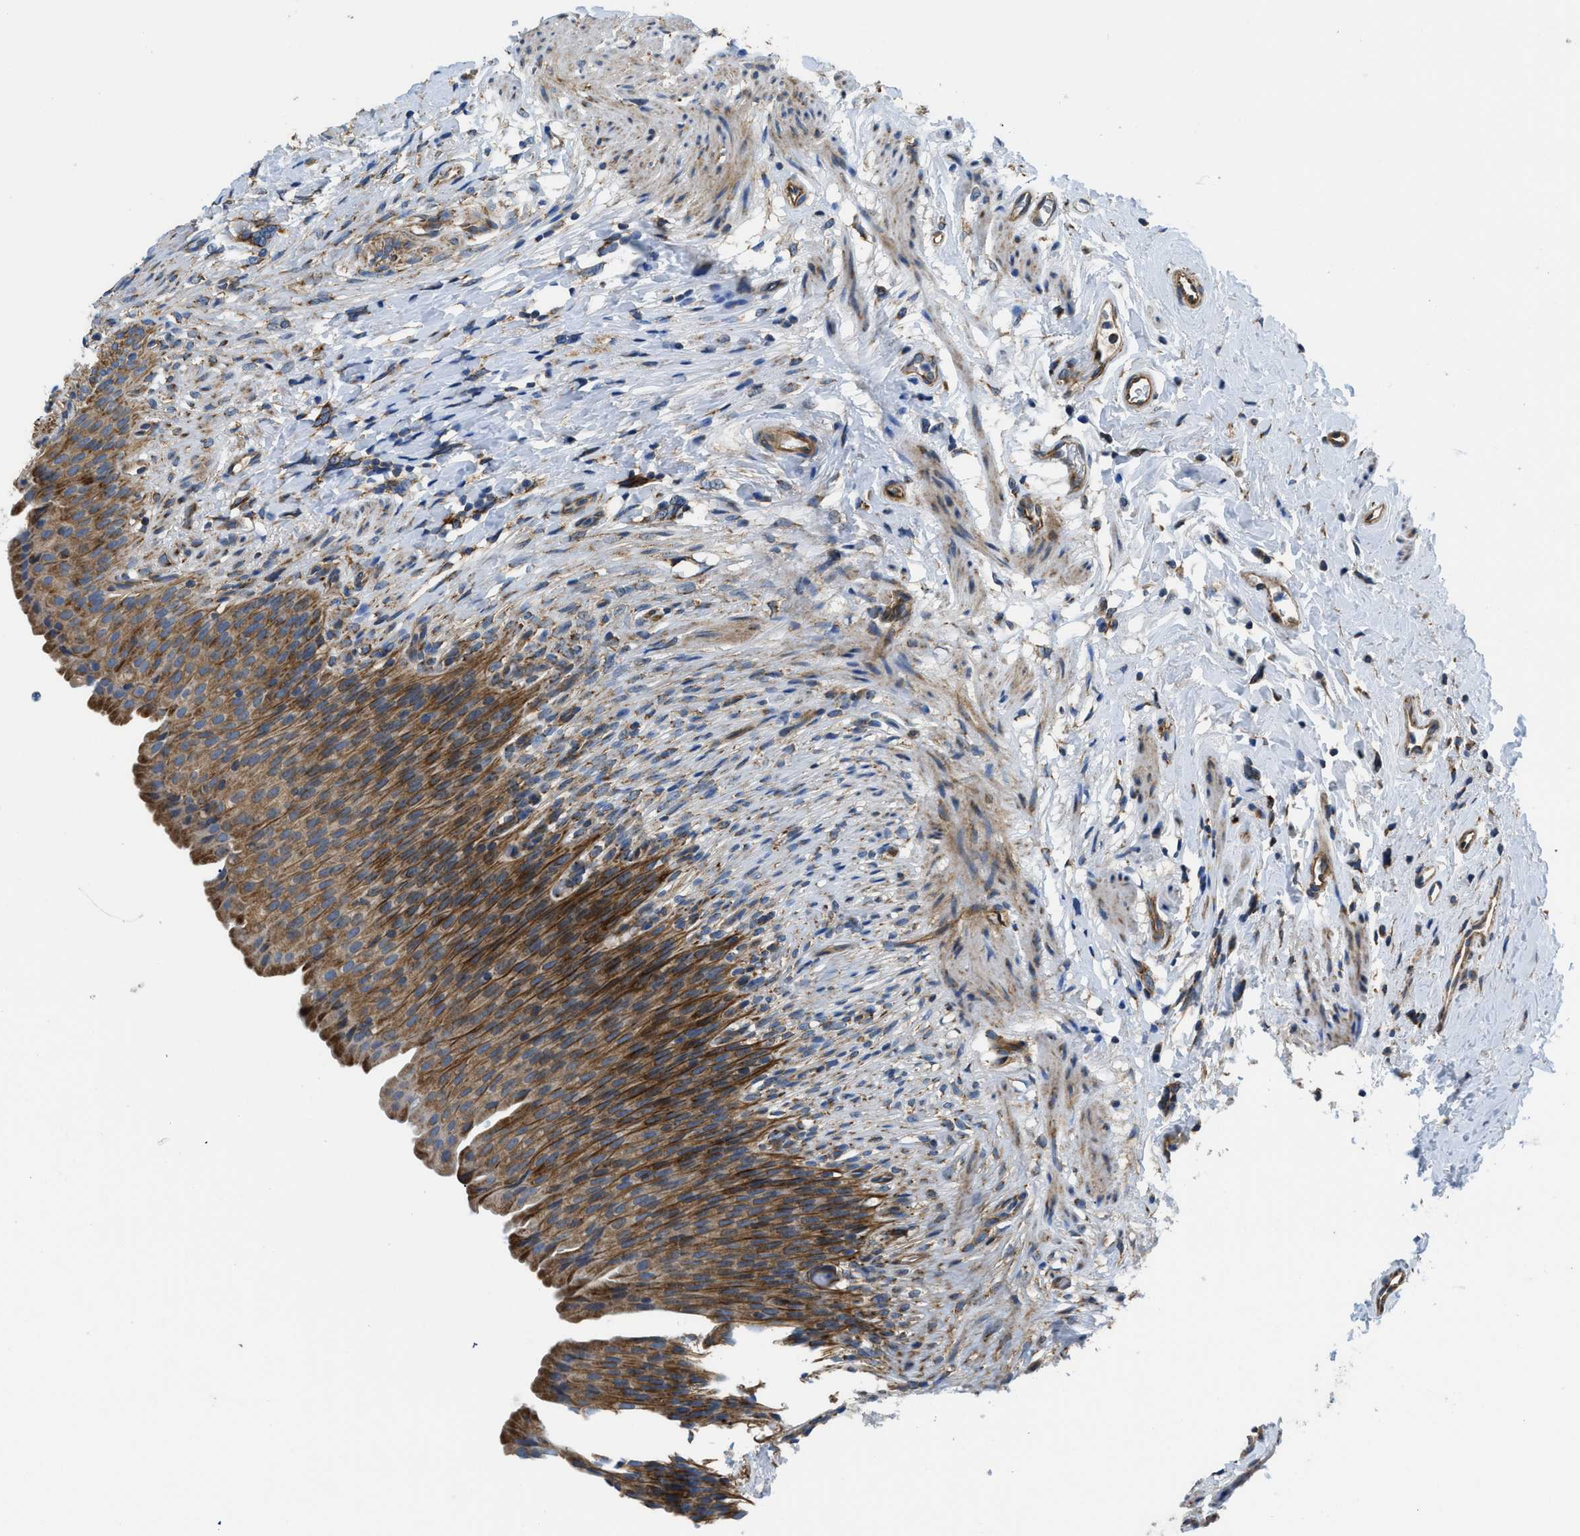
{"staining": {"intensity": "strong", "quantity": ">75%", "location": "cytoplasmic/membranous"}, "tissue": "urinary bladder", "cell_type": "Urothelial cells", "image_type": "normal", "snomed": [{"axis": "morphology", "description": "Normal tissue, NOS"}, {"axis": "topography", "description": "Urinary bladder"}], "caption": "Urinary bladder stained with DAB IHC demonstrates high levels of strong cytoplasmic/membranous staining in approximately >75% of urothelial cells.", "gene": "STK33", "patient": {"sex": "female", "age": 79}}